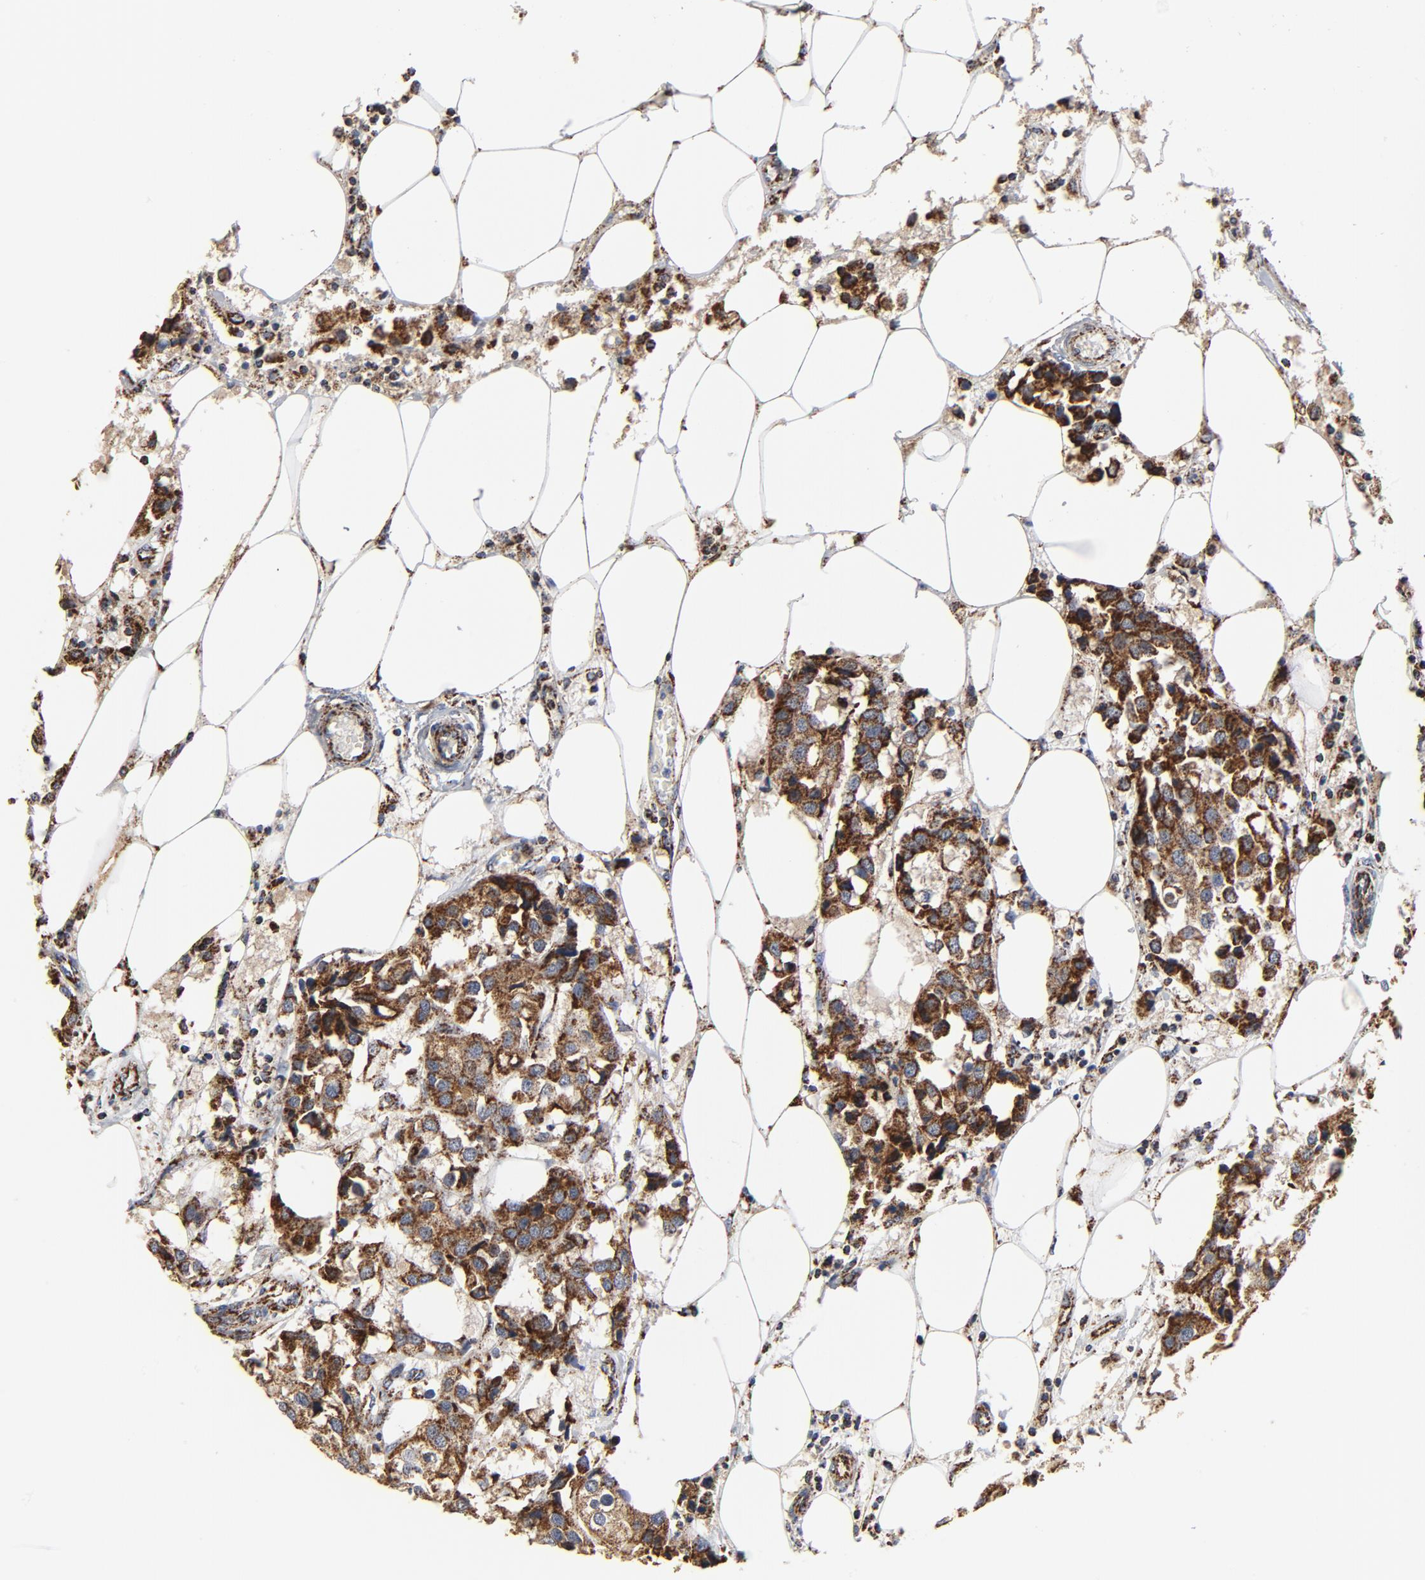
{"staining": {"intensity": "strong", "quantity": ">75%", "location": "cytoplasmic/membranous"}, "tissue": "breast cancer", "cell_type": "Tumor cells", "image_type": "cancer", "snomed": [{"axis": "morphology", "description": "Duct carcinoma"}, {"axis": "topography", "description": "Breast"}], "caption": "DAB immunohistochemical staining of infiltrating ductal carcinoma (breast) displays strong cytoplasmic/membranous protein positivity in approximately >75% of tumor cells. The staining was performed using DAB (3,3'-diaminobenzidine), with brown indicating positive protein expression. Nuclei are stained blue with hematoxylin.", "gene": "NDUFV2", "patient": {"sex": "female", "age": 80}}